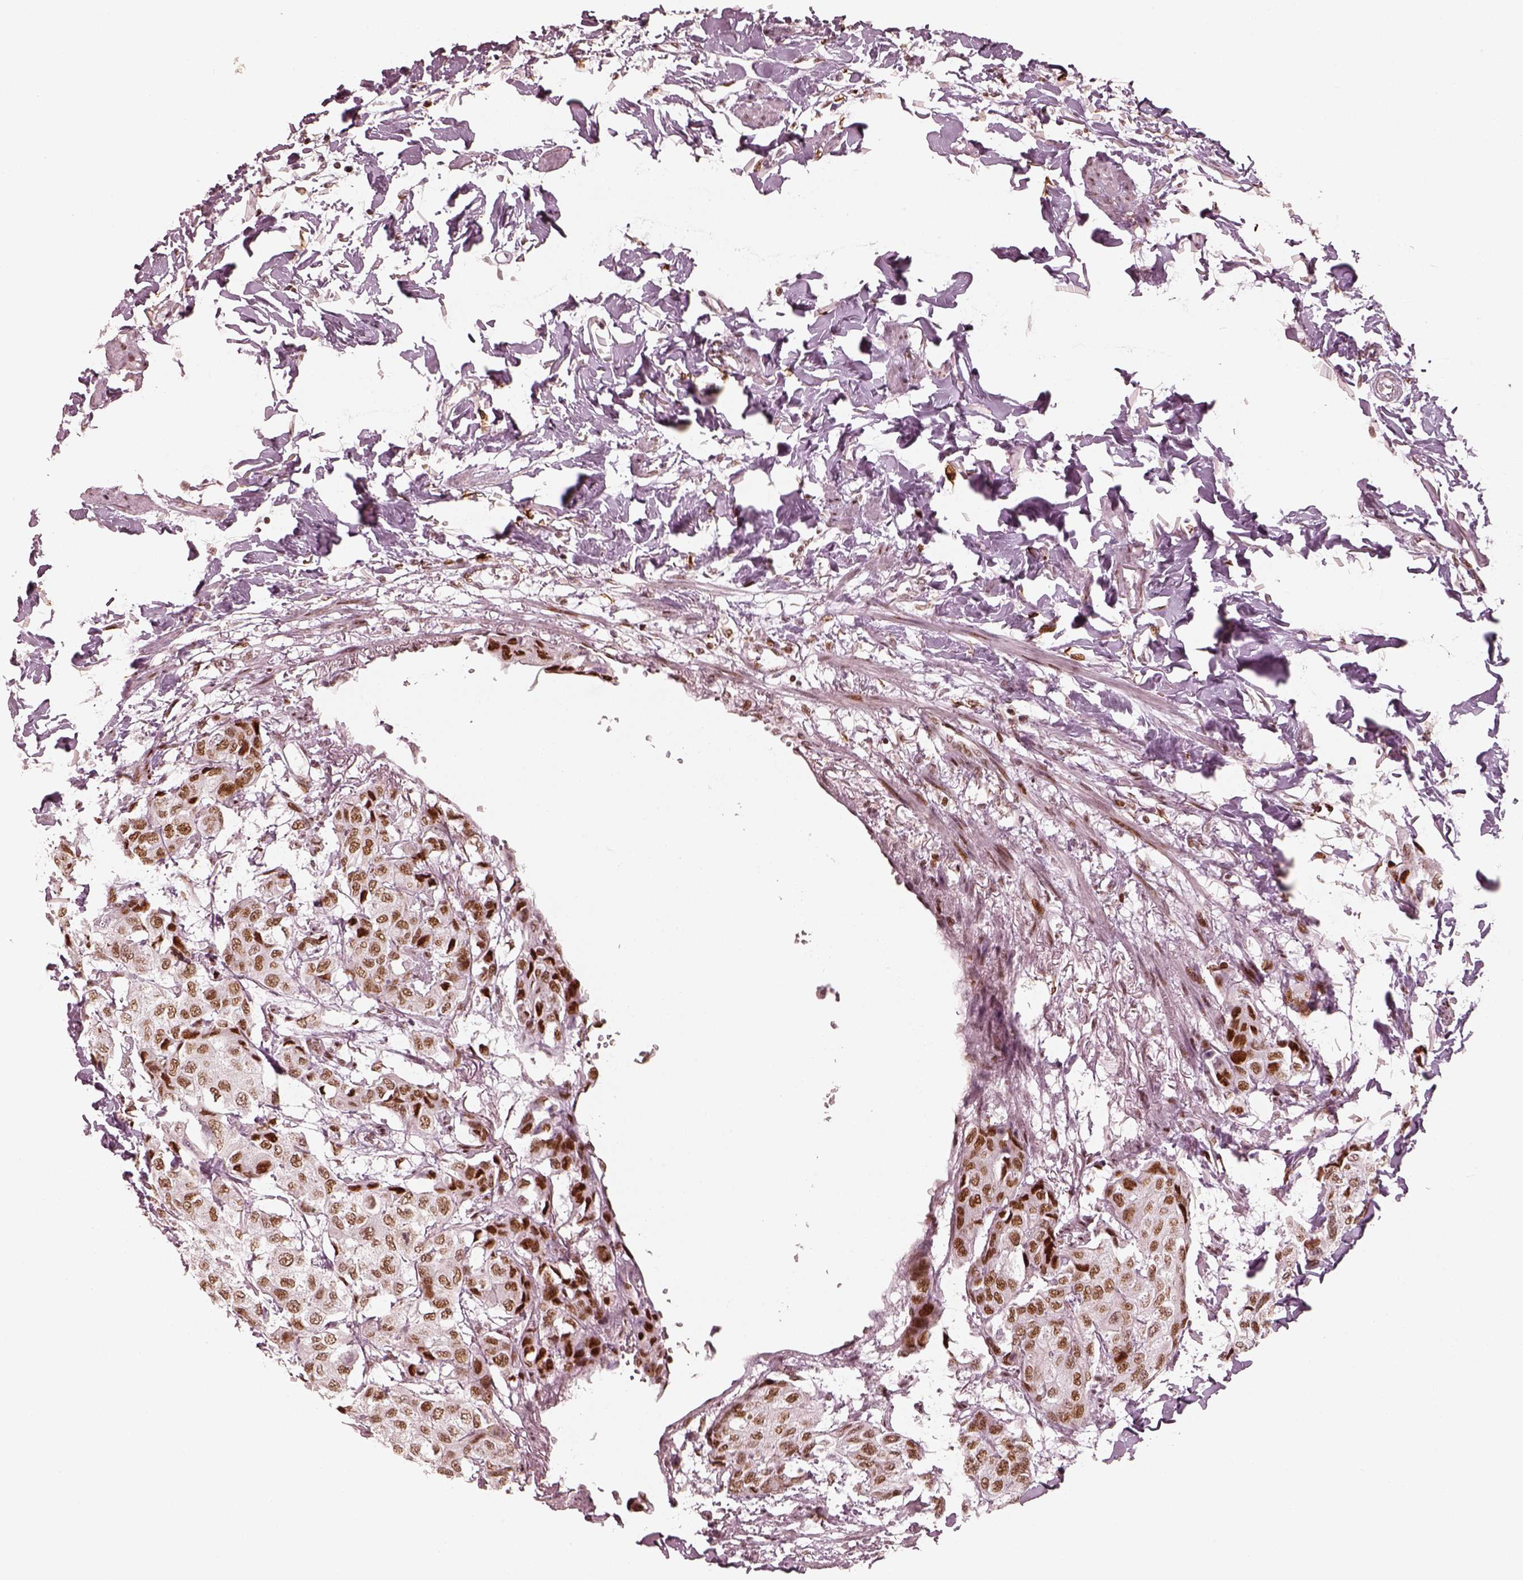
{"staining": {"intensity": "moderate", "quantity": ">75%", "location": "nuclear"}, "tissue": "breast cancer", "cell_type": "Tumor cells", "image_type": "cancer", "snomed": [{"axis": "morphology", "description": "Duct carcinoma"}, {"axis": "topography", "description": "Breast"}], "caption": "Immunohistochemical staining of breast cancer (invasive ductal carcinoma) exhibits medium levels of moderate nuclear staining in approximately >75% of tumor cells.", "gene": "HNRNPC", "patient": {"sex": "female", "age": 80}}